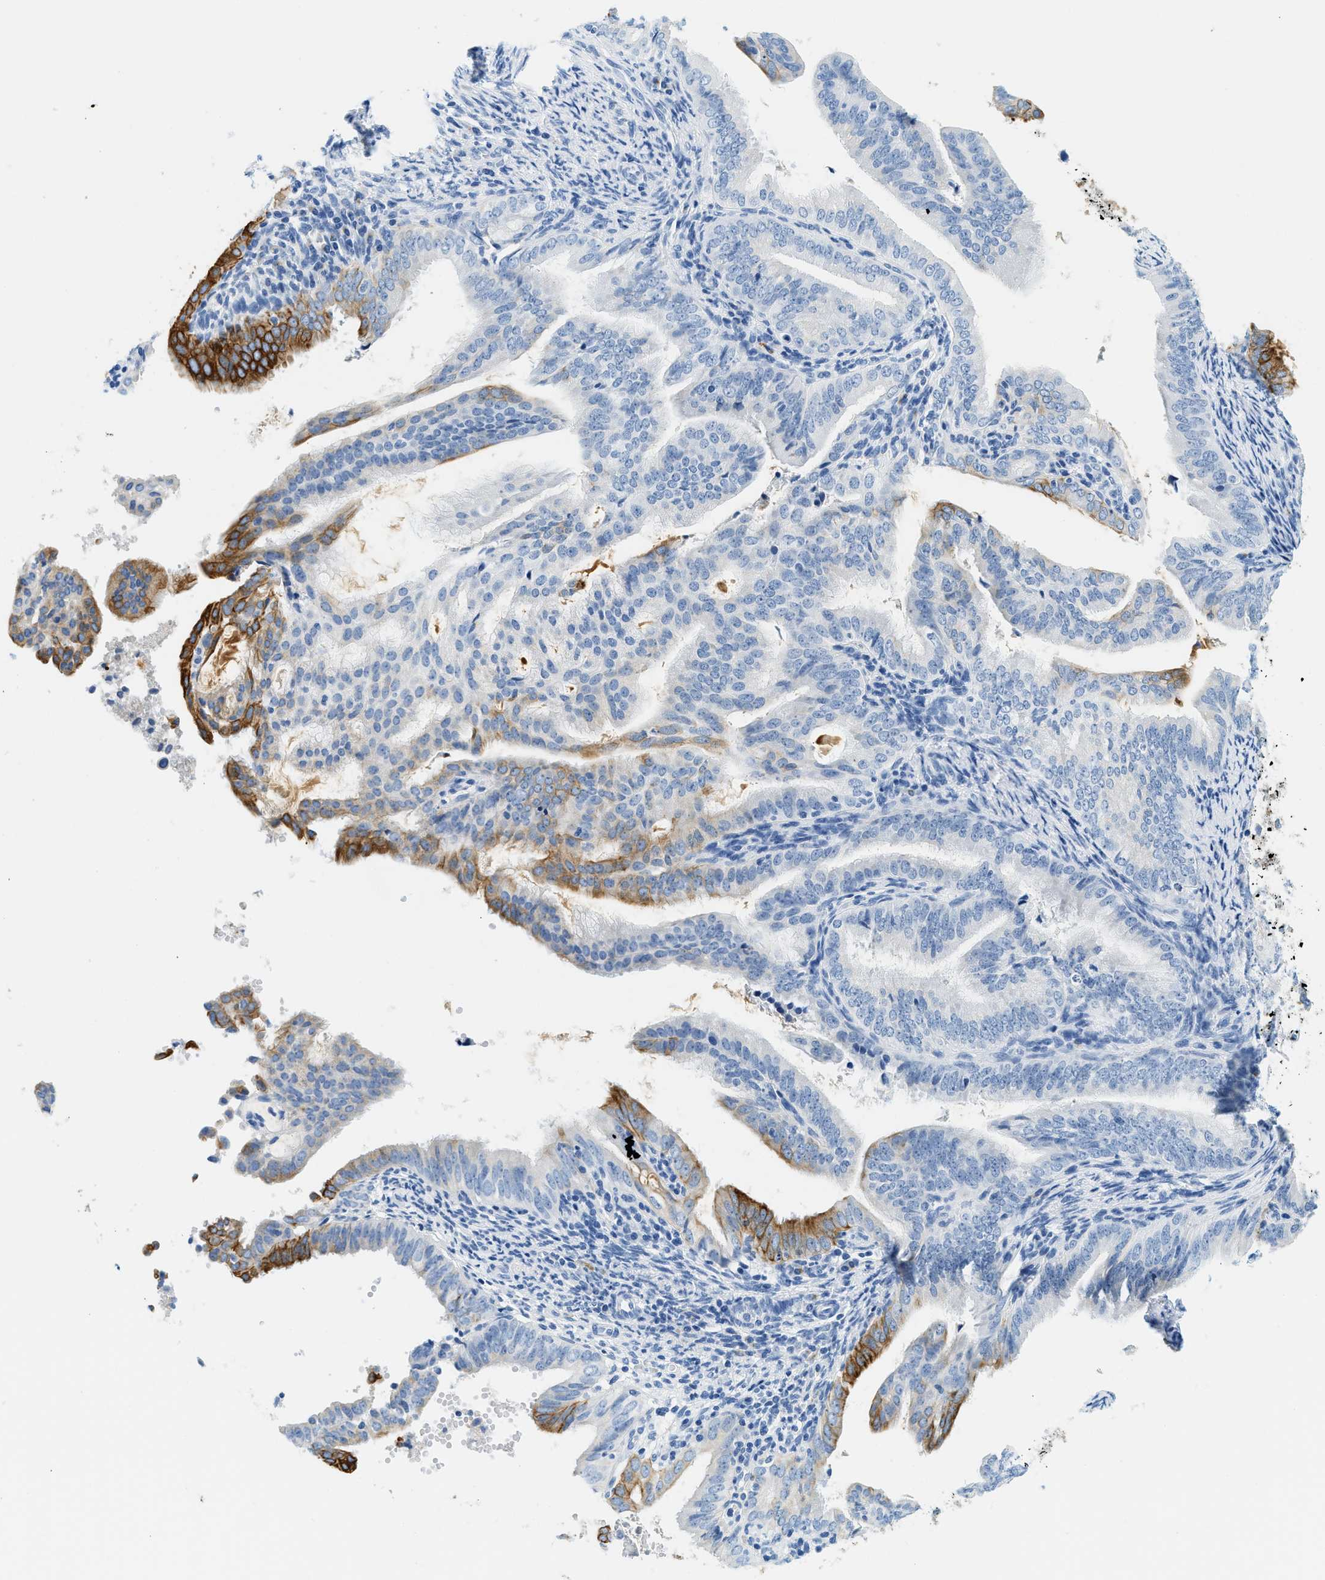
{"staining": {"intensity": "strong", "quantity": "<25%", "location": "cytoplasmic/membranous"}, "tissue": "endometrial cancer", "cell_type": "Tumor cells", "image_type": "cancer", "snomed": [{"axis": "morphology", "description": "Adenocarcinoma, NOS"}, {"axis": "topography", "description": "Endometrium"}], "caption": "A brown stain highlights strong cytoplasmic/membranous expression of a protein in human endometrial adenocarcinoma tumor cells. The staining is performed using DAB (3,3'-diaminobenzidine) brown chromogen to label protein expression. The nuclei are counter-stained blue using hematoxylin.", "gene": "STXBP2", "patient": {"sex": "female", "age": 58}}